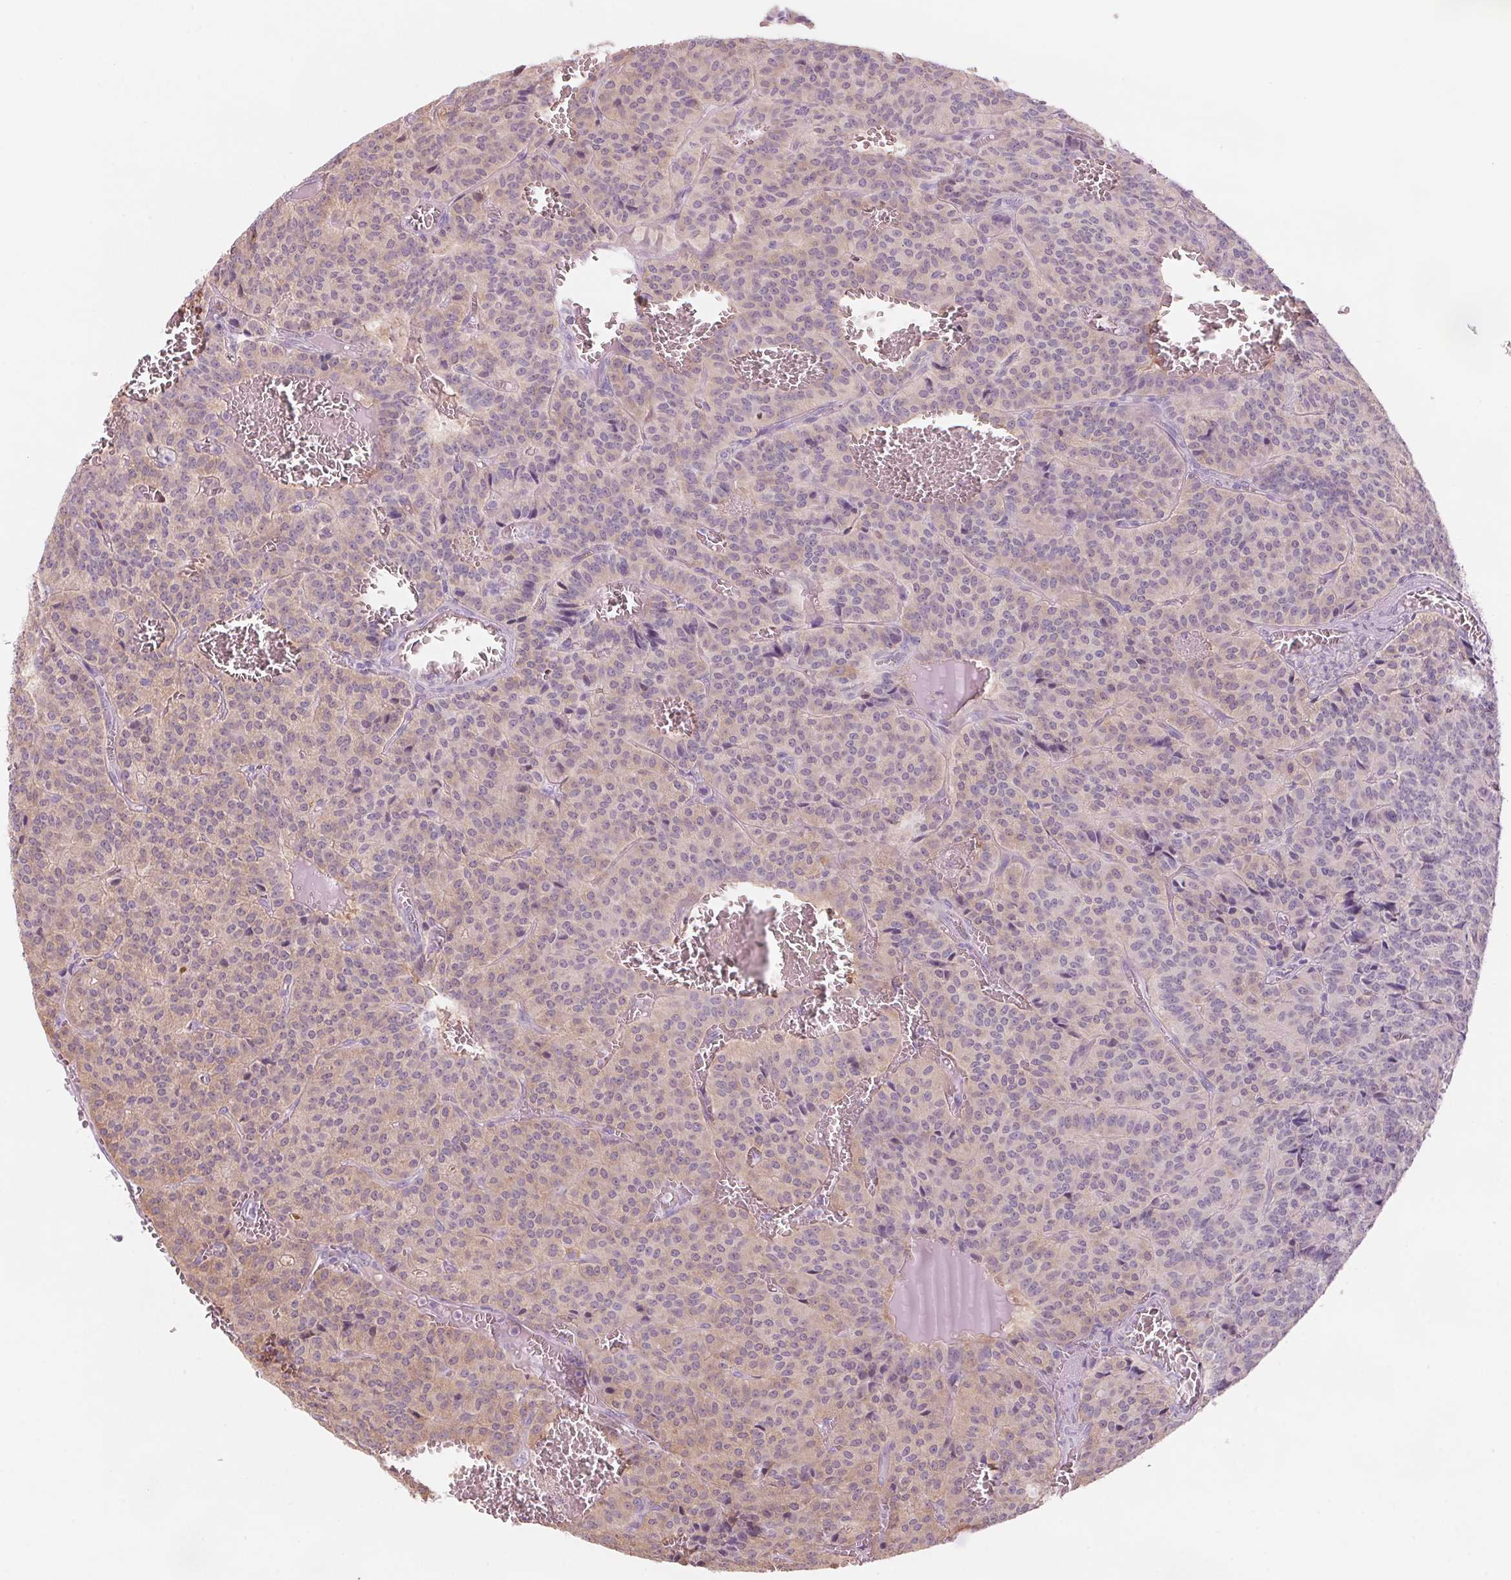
{"staining": {"intensity": "weak", "quantity": ">75%", "location": "cytoplasmic/membranous"}, "tissue": "carcinoid", "cell_type": "Tumor cells", "image_type": "cancer", "snomed": [{"axis": "morphology", "description": "Carcinoid, malignant, NOS"}, {"axis": "topography", "description": "Lung"}], "caption": "Carcinoid stained with DAB (3,3'-diaminobenzidine) immunohistochemistry reveals low levels of weak cytoplasmic/membranous positivity in approximately >75% of tumor cells.", "gene": "ADAM20", "patient": {"sex": "male", "age": 70}}